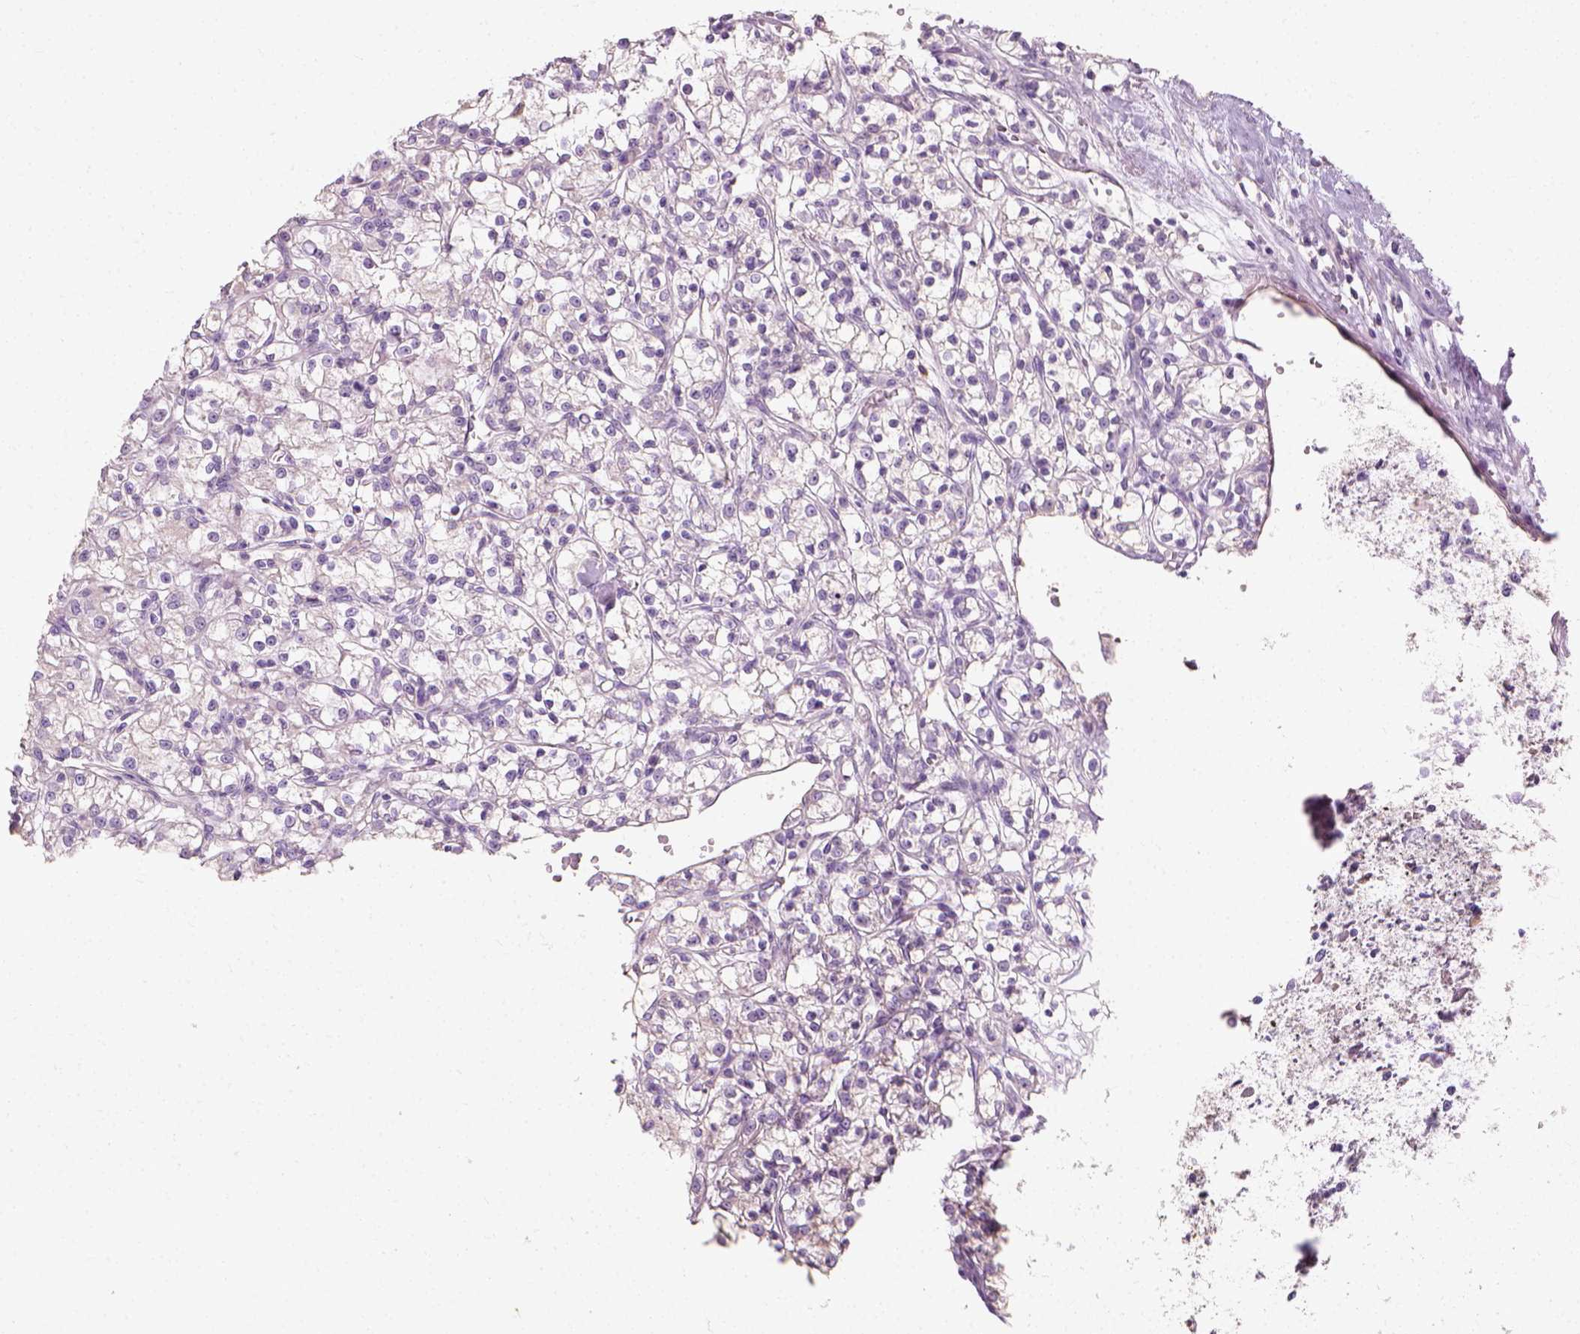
{"staining": {"intensity": "negative", "quantity": "none", "location": "none"}, "tissue": "renal cancer", "cell_type": "Tumor cells", "image_type": "cancer", "snomed": [{"axis": "morphology", "description": "Adenocarcinoma, NOS"}, {"axis": "topography", "description": "Kidney"}], "caption": "Image shows no protein expression in tumor cells of renal cancer (adenocarcinoma) tissue. Brightfield microscopy of immunohistochemistry (IHC) stained with DAB (brown) and hematoxylin (blue), captured at high magnification.", "gene": "DHCR24", "patient": {"sex": "female", "age": 59}}